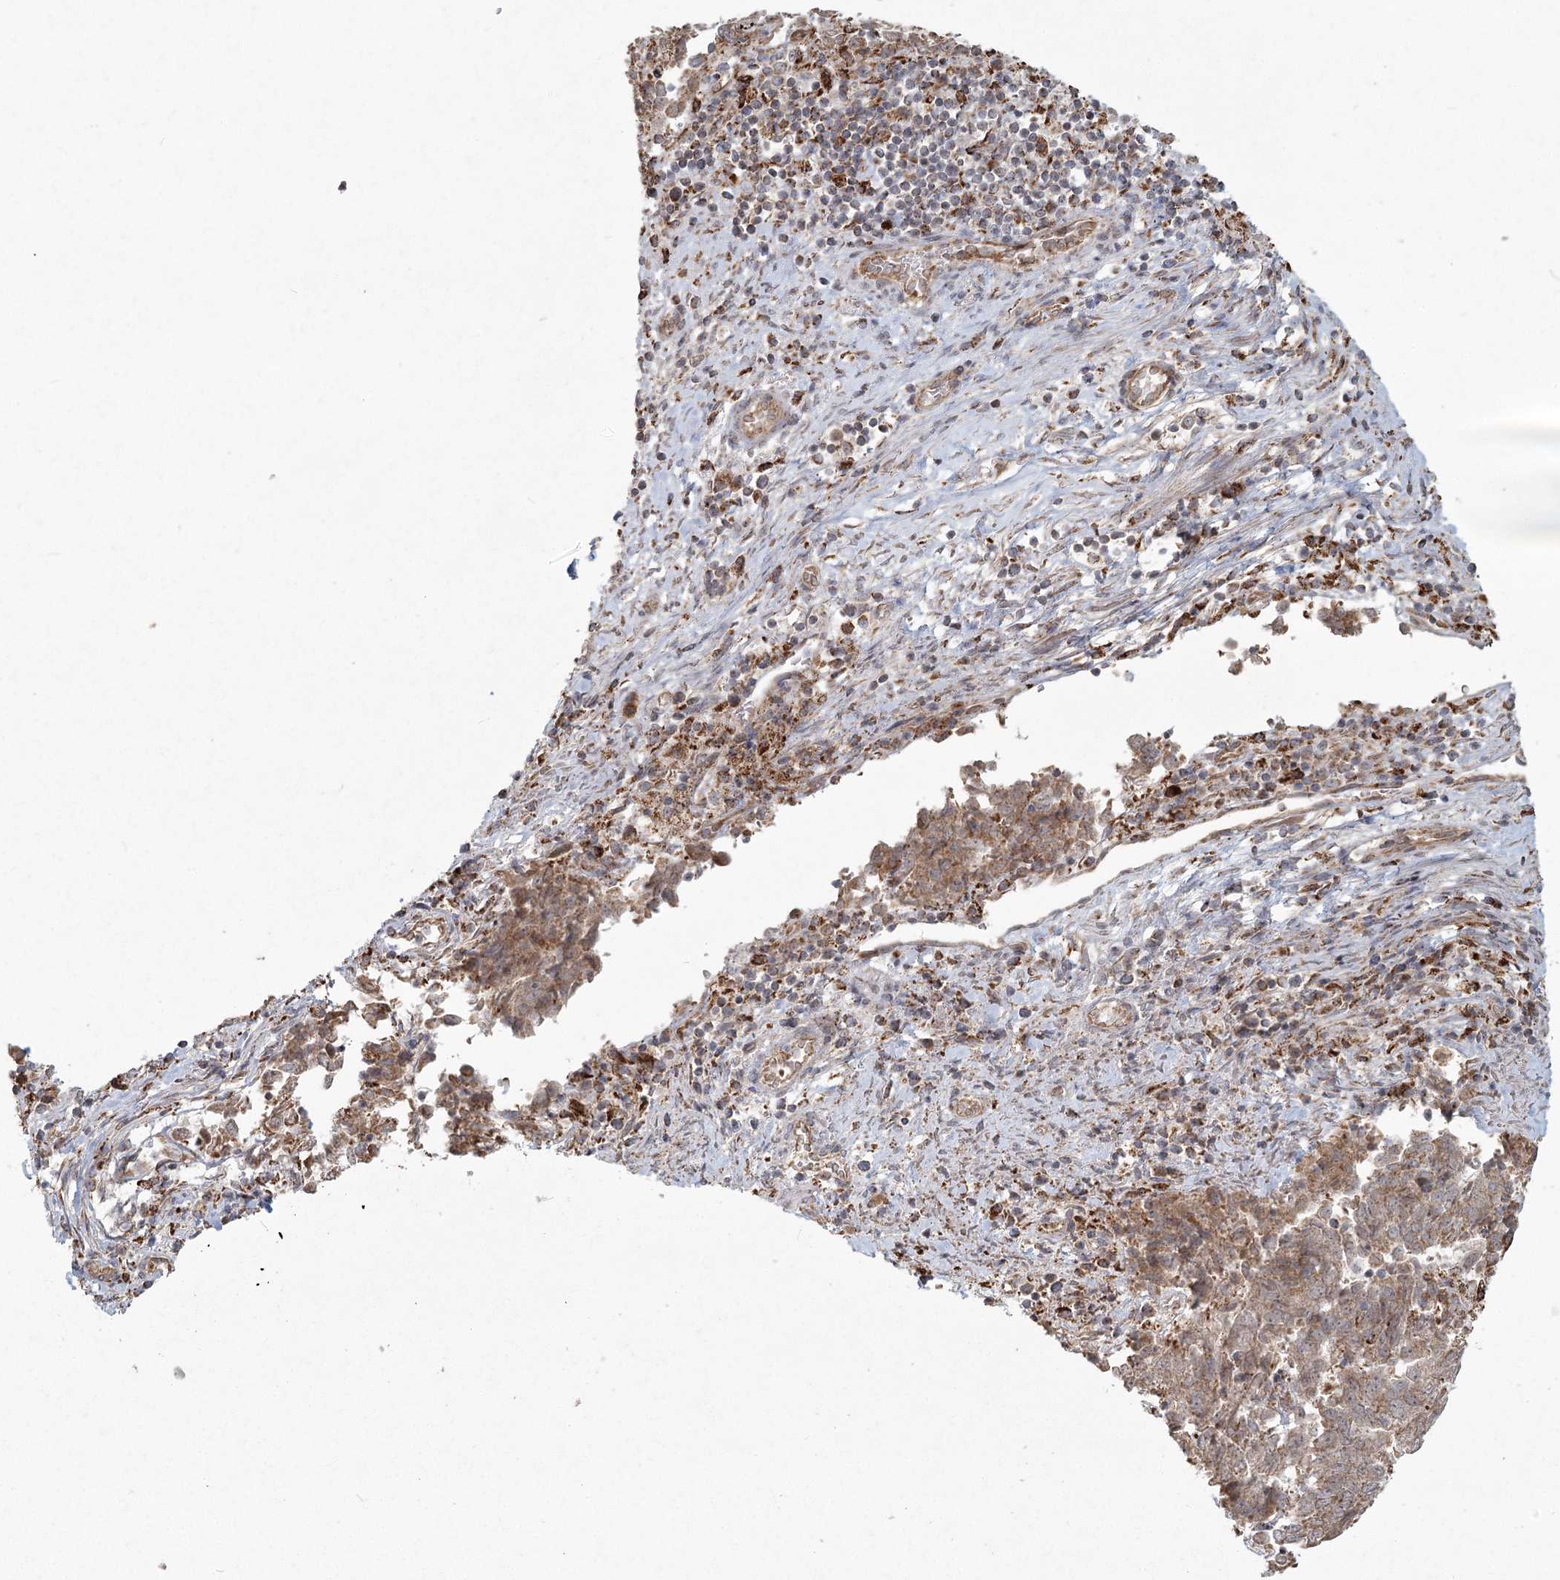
{"staining": {"intensity": "moderate", "quantity": ">75%", "location": "cytoplasmic/membranous"}, "tissue": "endometrial cancer", "cell_type": "Tumor cells", "image_type": "cancer", "snomed": [{"axis": "morphology", "description": "Adenocarcinoma, NOS"}, {"axis": "topography", "description": "Endometrium"}], "caption": "An immunohistochemistry (IHC) histopathology image of tumor tissue is shown. Protein staining in brown shows moderate cytoplasmic/membranous positivity in endometrial cancer within tumor cells. (Brightfield microscopy of DAB IHC at high magnification).", "gene": "LACTB", "patient": {"sex": "female", "age": 80}}